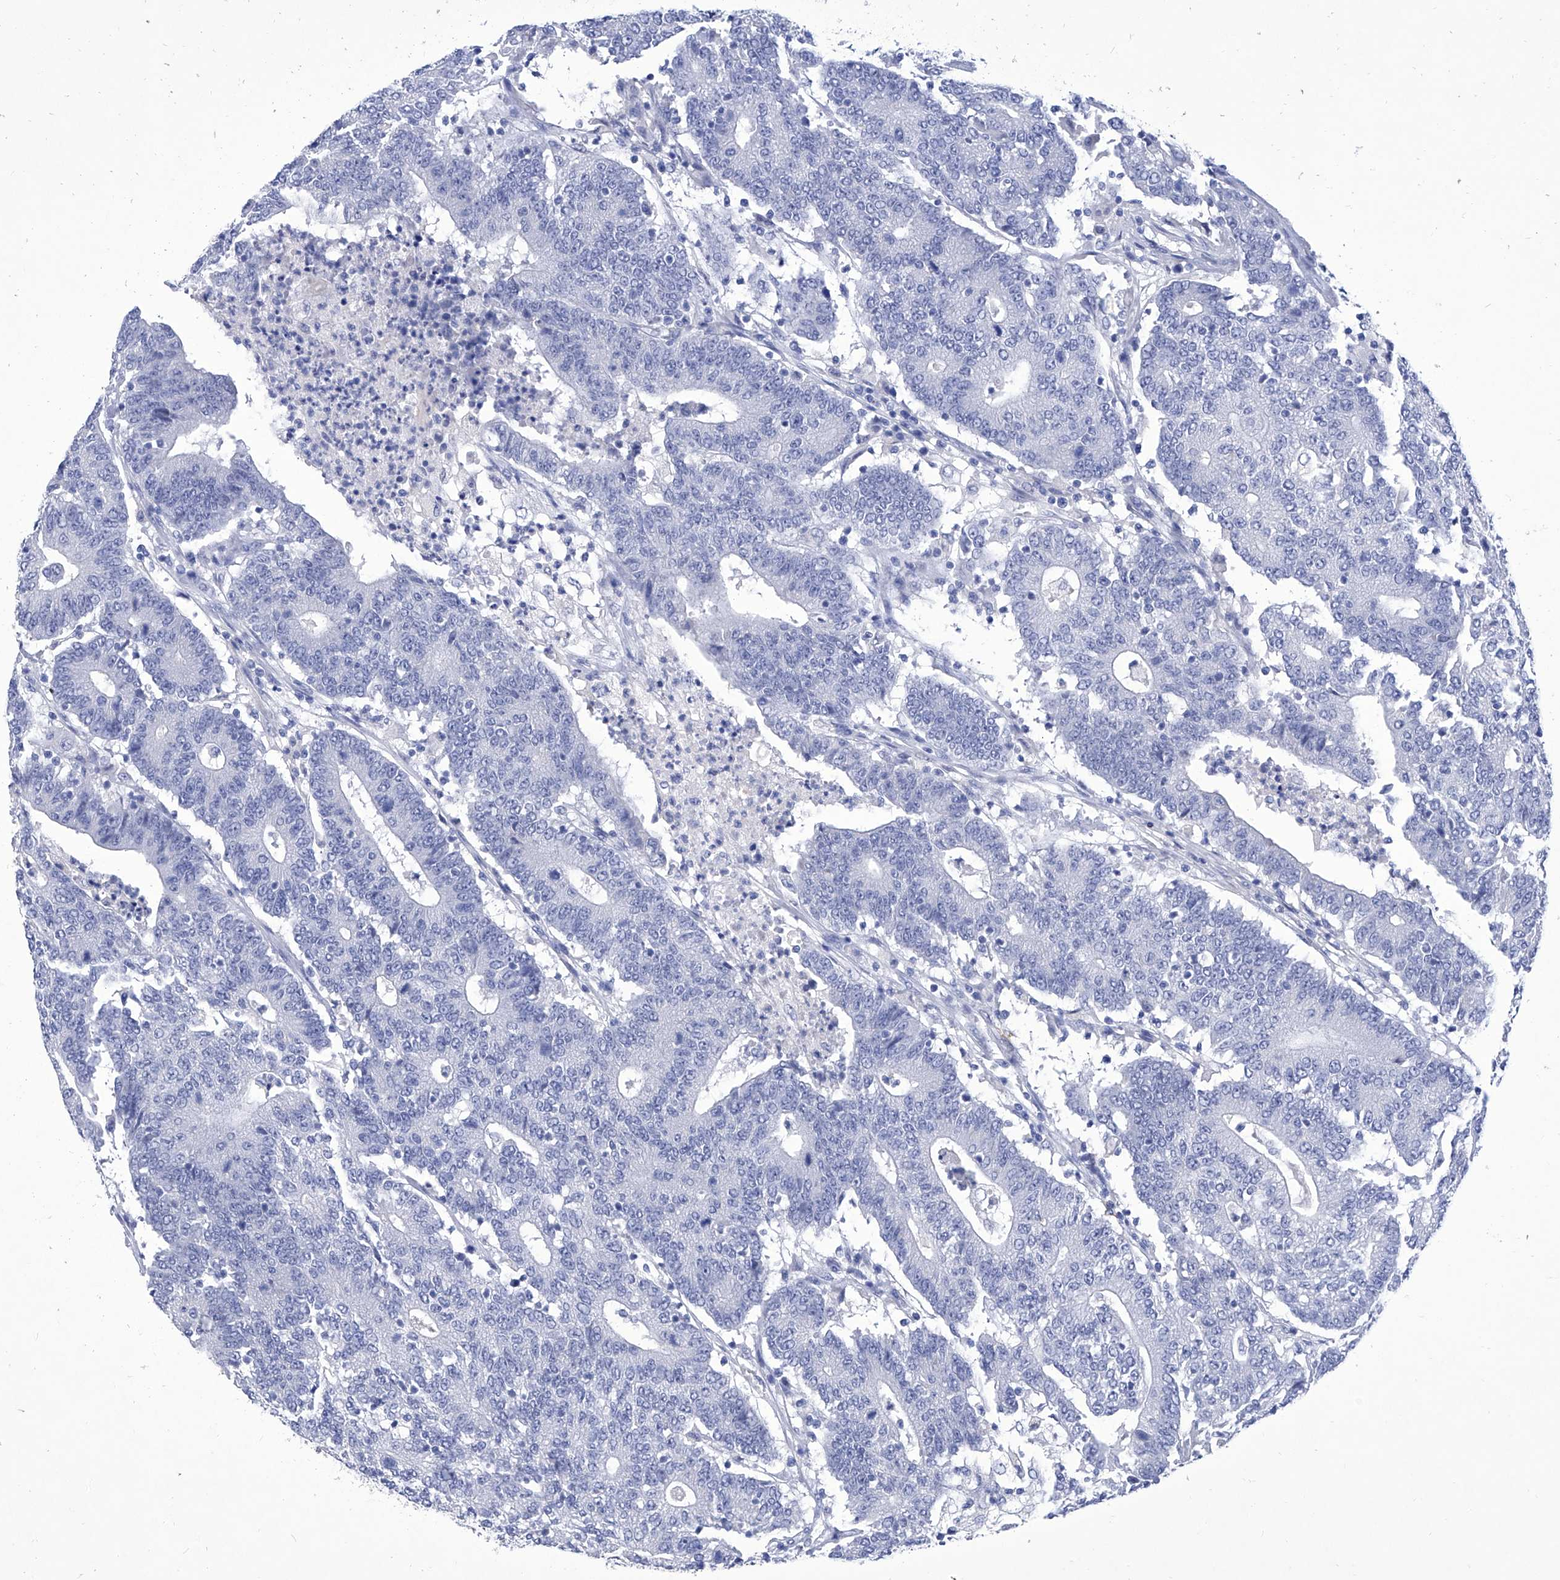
{"staining": {"intensity": "negative", "quantity": "none", "location": "none"}, "tissue": "colorectal cancer", "cell_type": "Tumor cells", "image_type": "cancer", "snomed": [{"axis": "morphology", "description": "Normal tissue, NOS"}, {"axis": "morphology", "description": "Adenocarcinoma, NOS"}, {"axis": "topography", "description": "Colon"}], "caption": "Immunohistochemistry (IHC) photomicrograph of neoplastic tissue: human colorectal adenocarcinoma stained with DAB (3,3'-diaminobenzidine) exhibits no significant protein positivity in tumor cells.", "gene": "IFNL2", "patient": {"sex": "female", "age": 75}}